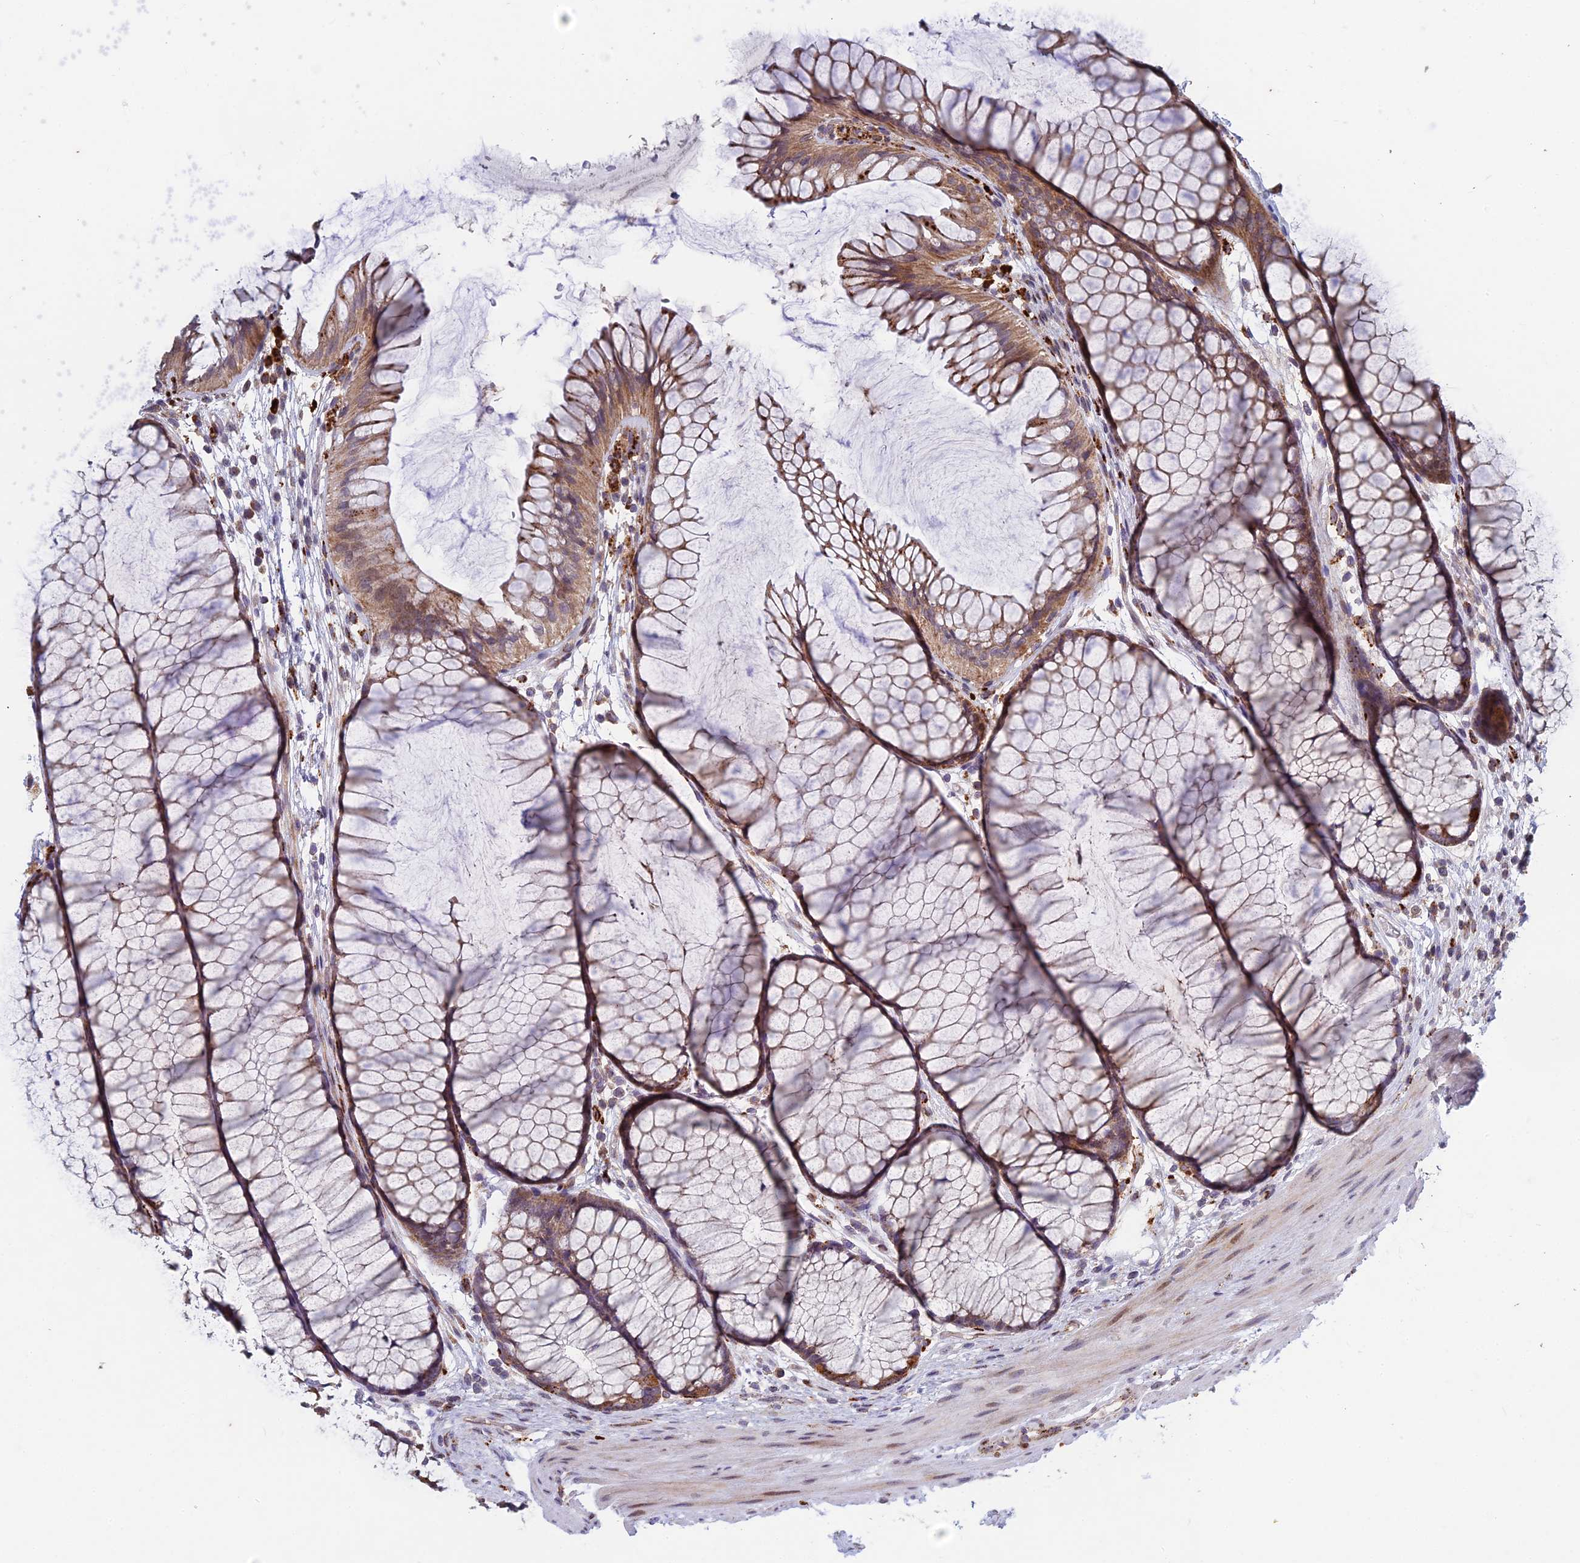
{"staining": {"intensity": "moderate", "quantity": "25%-75%", "location": "cytoplasmic/membranous"}, "tissue": "colon", "cell_type": "Endothelial cells", "image_type": "normal", "snomed": [{"axis": "morphology", "description": "Normal tissue, NOS"}, {"axis": "topography", "description": "Colon"}], "caption": "Human colon stained for a protein (brown) displays moderate cytoplasmic/membranous positive expression in approximately 25%-75% of endothelial cells.", "gene": "FOXS1", "patient": {"sex": "female", "age": 82}}